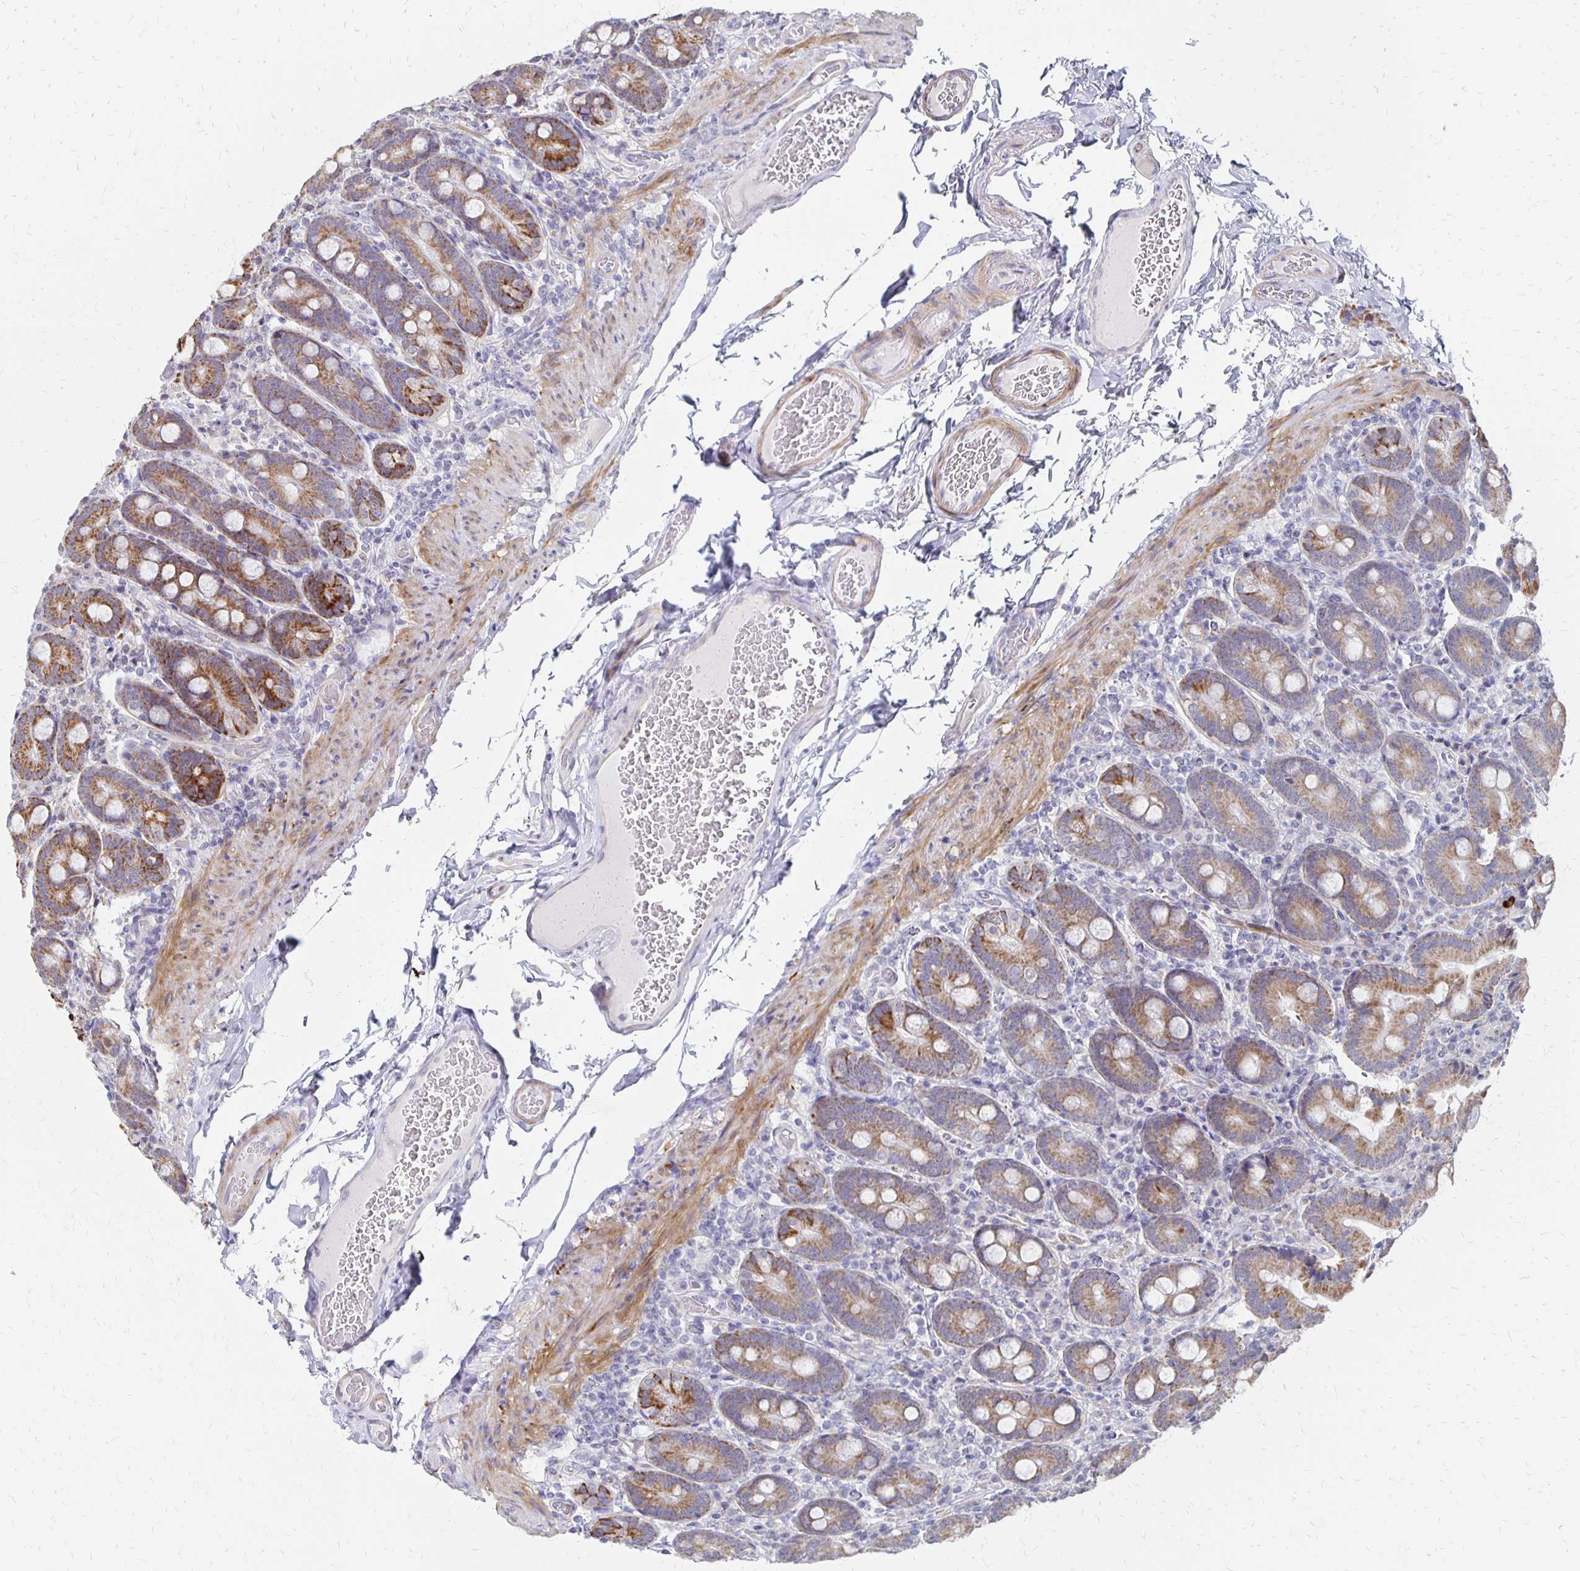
{"staining": {"intensity": "strong", "quantity": "25%-75%", "location": "cytoplasmic/membranous"}, "tissue": "duodenum", "cell_type": "Glandular cells", "image_type": "normal", "snomed": [{"axis": "morphology", "description": "Normal tissue, NOS"}, {"axis": "topography", "description": "Duodenum"}], "caption": "Immunohistochemical staining of benign human duodenum reveals high levels of strong cytoplasmic/membranous expression in about 25%-75% of glandular cells. (DAB IHC, brown staining for protein, blue staining for nuclei).", "gene": "ATOSB", "patient": {"sex": "female", "age": 62}}